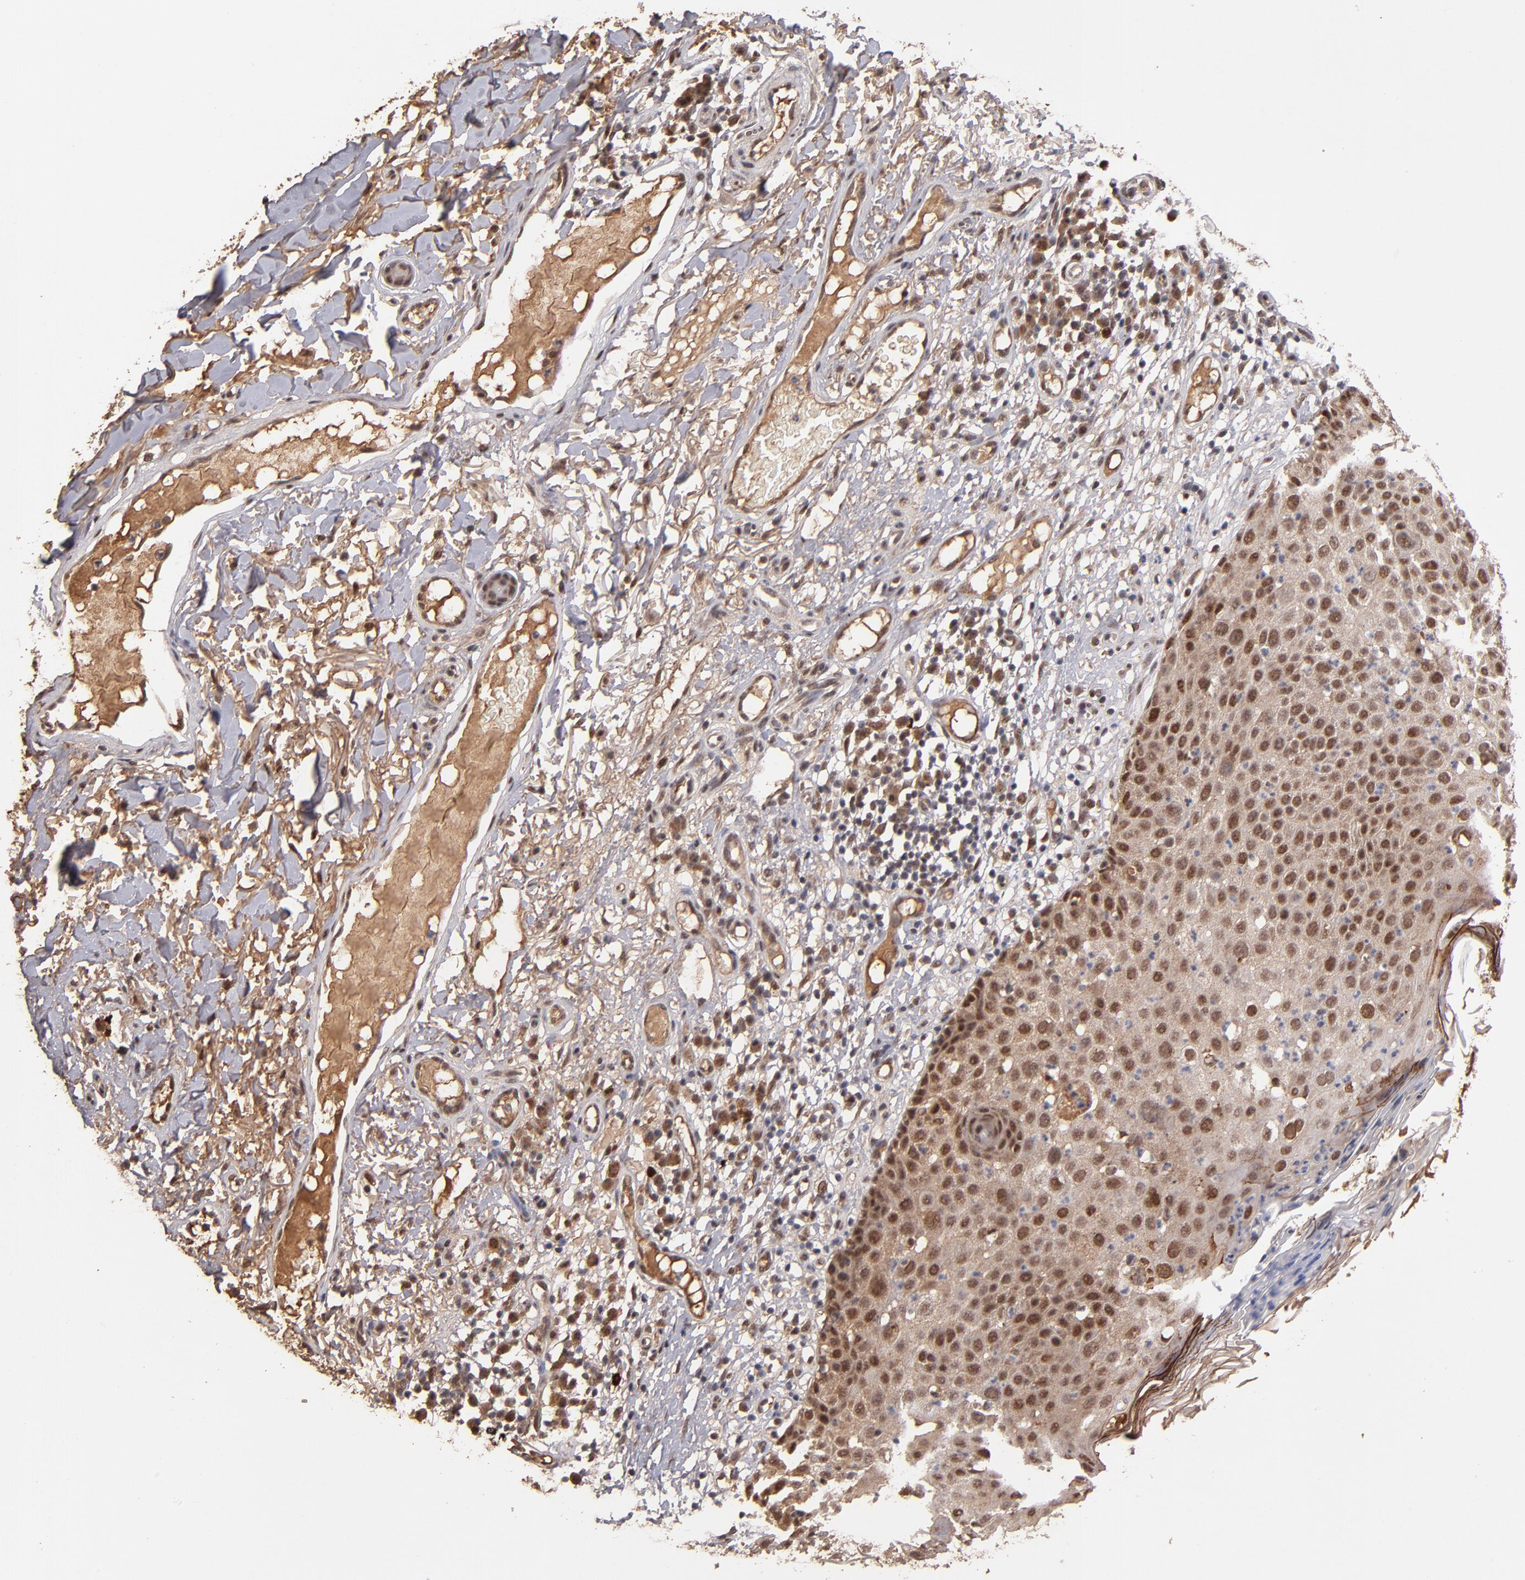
{"staining": {"intensity": "moderate", "quantity": ">75%", "location": "cytoplasmic/membranous,nuclear"}, "tissue": "skin cancer", "cell_type": "Tumor cells", "image_type": "cancer", "snomed": [{"axis": "morphology", "description": "Squamous cell carcinoma, NOS"}, {"axis": "topography", "description": "Skin"}], "caption": "Human skin cancer stained for a protein (brown) reveals moderate cytoplasmic/membranous and nuclear positive staining in approximately >75% of tumor cells.", "gene": "EAPP", "patient": {"sex": "male", "age": 87}}